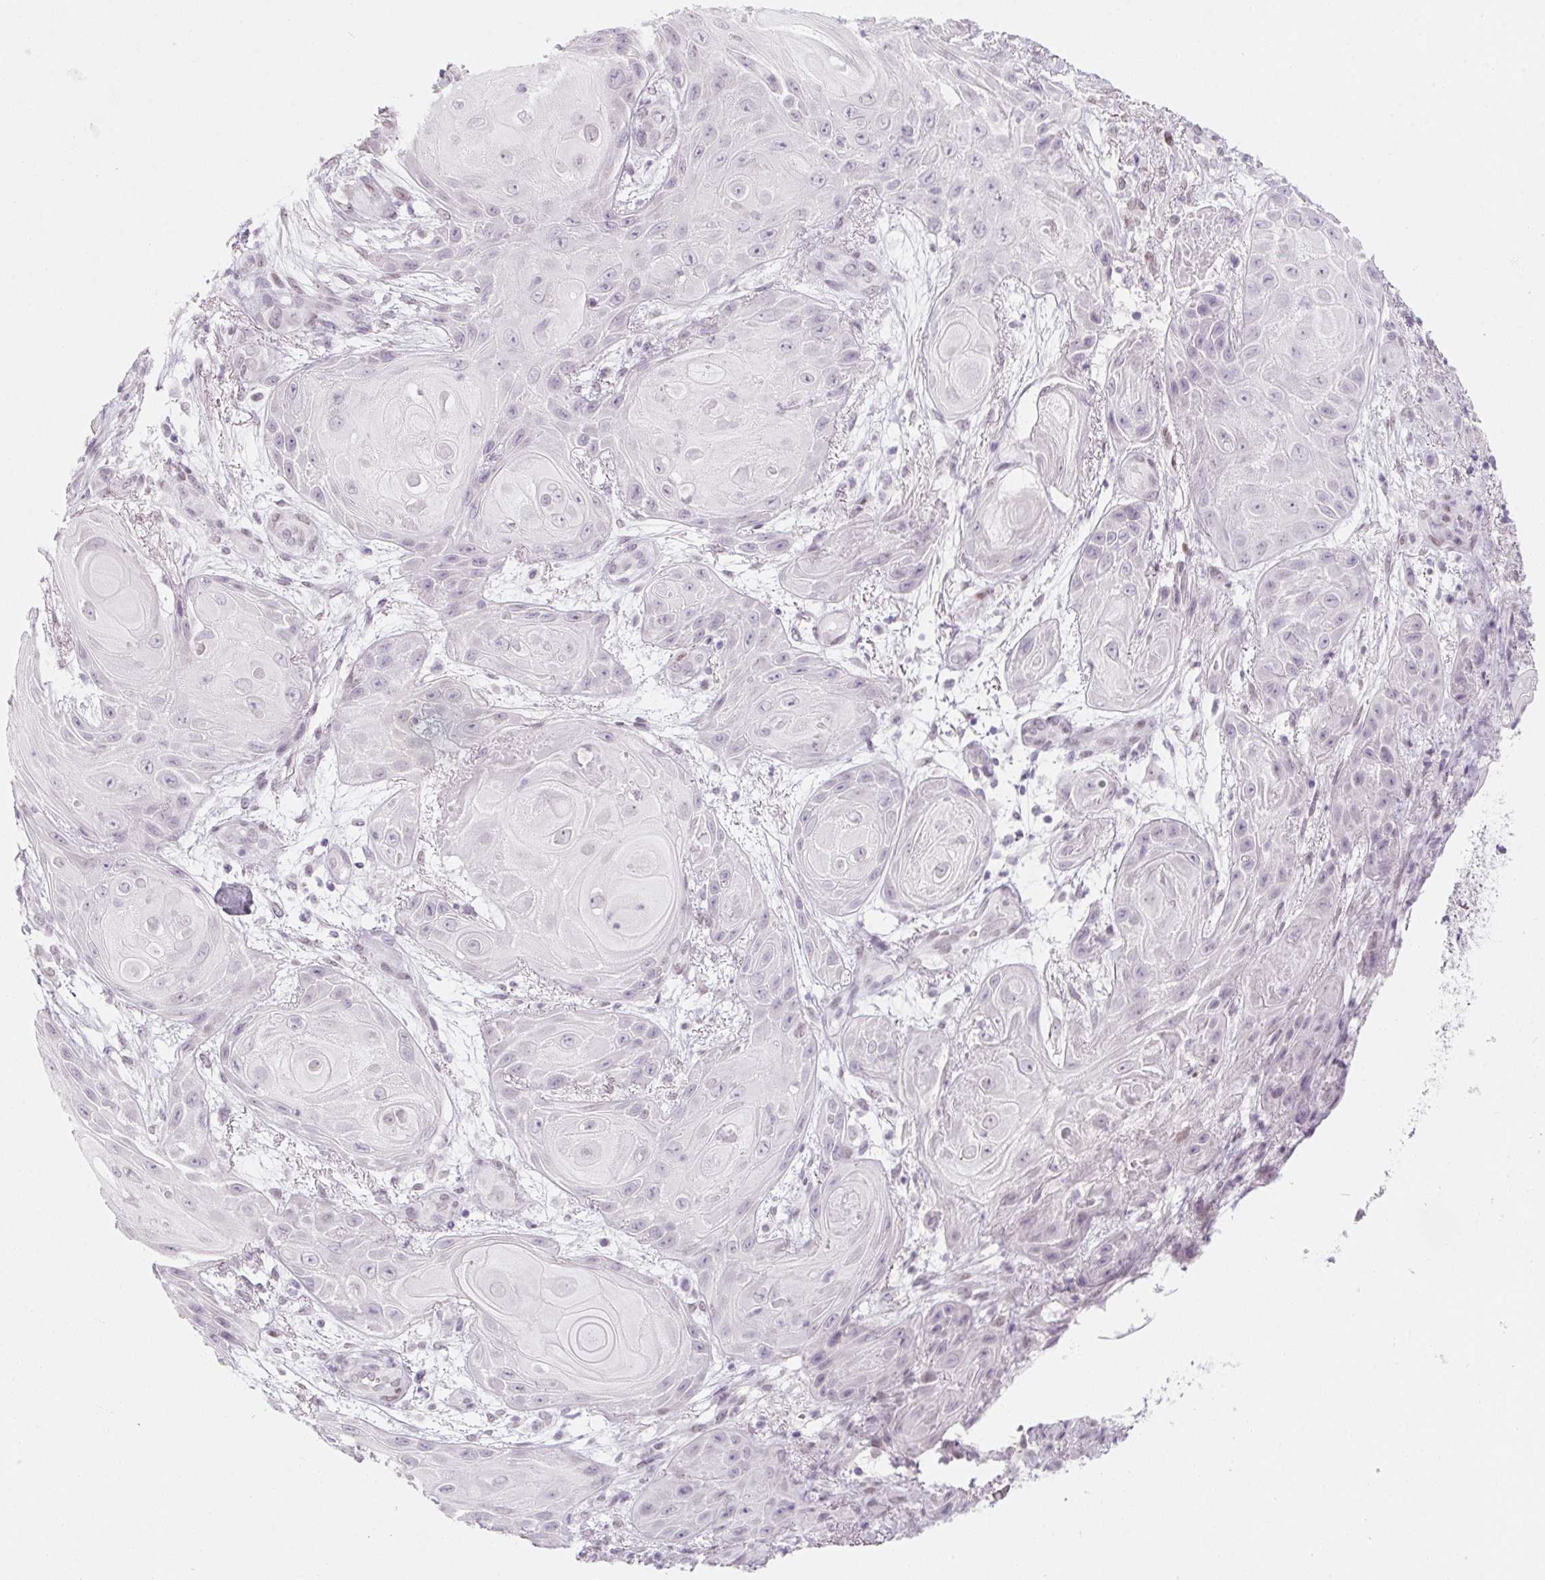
{"staining": {"intensity": "negative", "quantity": "none", "location": "none"}, "tissue": "skin cancer", "cell_type": "Tumor cells", "image_type": "cancer", "snomed": [{"axis": "morphology", "description": "Squamous cell carcinoma, NOS"}, {"axis": "topography", "description": "Skin"}], "caption": "High power microscopy image of an immunohistochemistry image of skin squamous cell carcinoma, revealing no significant positivity in tumor cells. The staining was performed using DAB to visualize the protein expression in brown, while the nuclei were stained in blue with hematoxylin (Magnification: 20x).", "gene": "KCNQ2", "patient": {"sex": "male", "age": 62}}